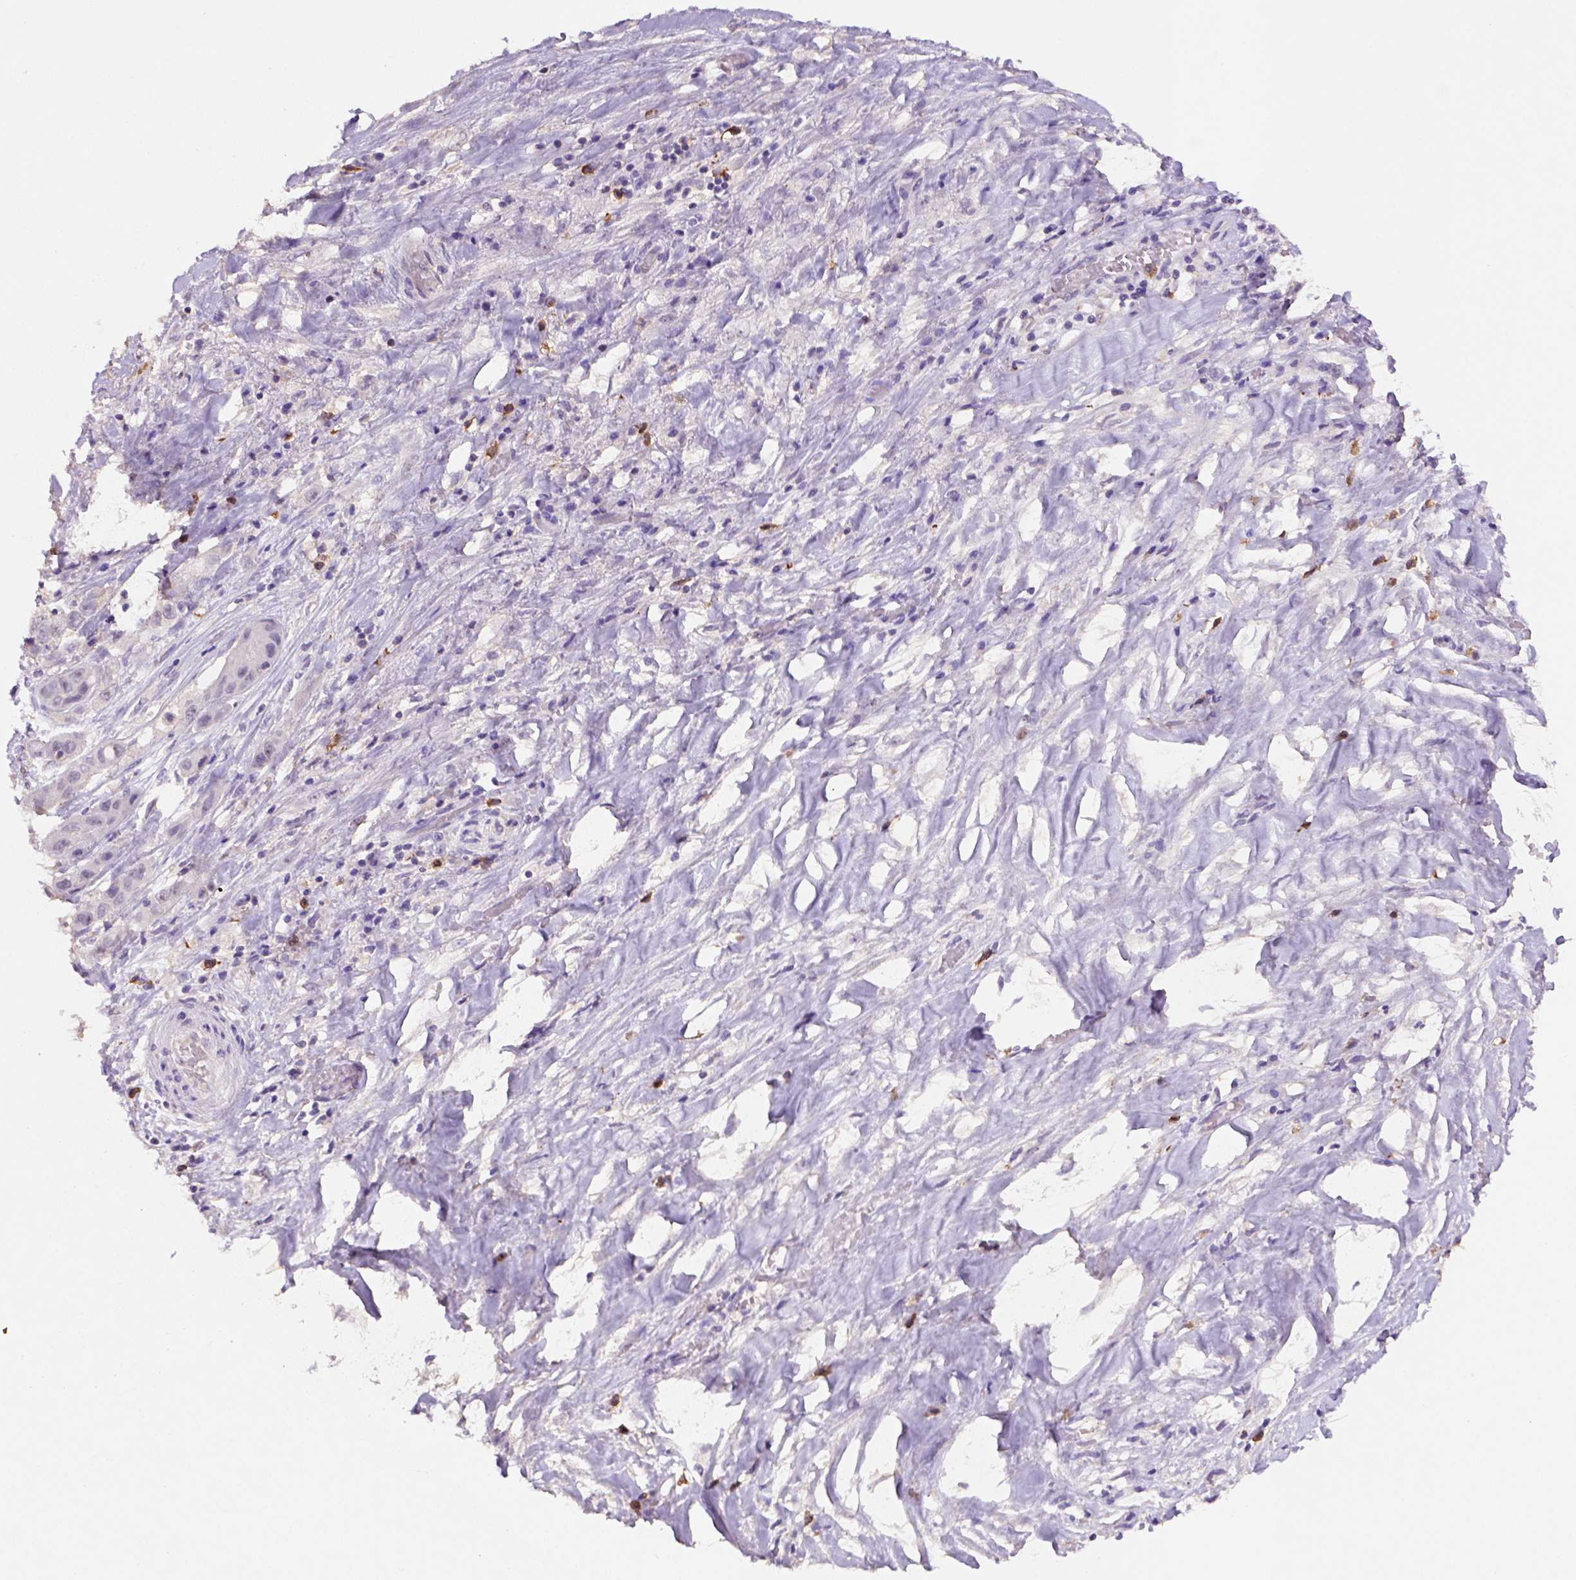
{"staining": {"intensity": "weak", "quantity": ">75%", "location": "cytoplasmic/membranous,nuclear"}, "tissue": "liver cancer", "cell_type": "Tumor cells", "image_type": "cancer", "snomed": [{"axis": "morphology", "description": "Cholangiocarcinoma"}, {"axis": "topography", "description": "Liver"}], "caption": "A brown stain labels weak cytoplasmic/membranous and nuclear staining of a protein in human liver cancer (cholangiocarcinoma) tumor cells.", "gene": "SCML4", "patient": {"sex": "female", "age": 52}}